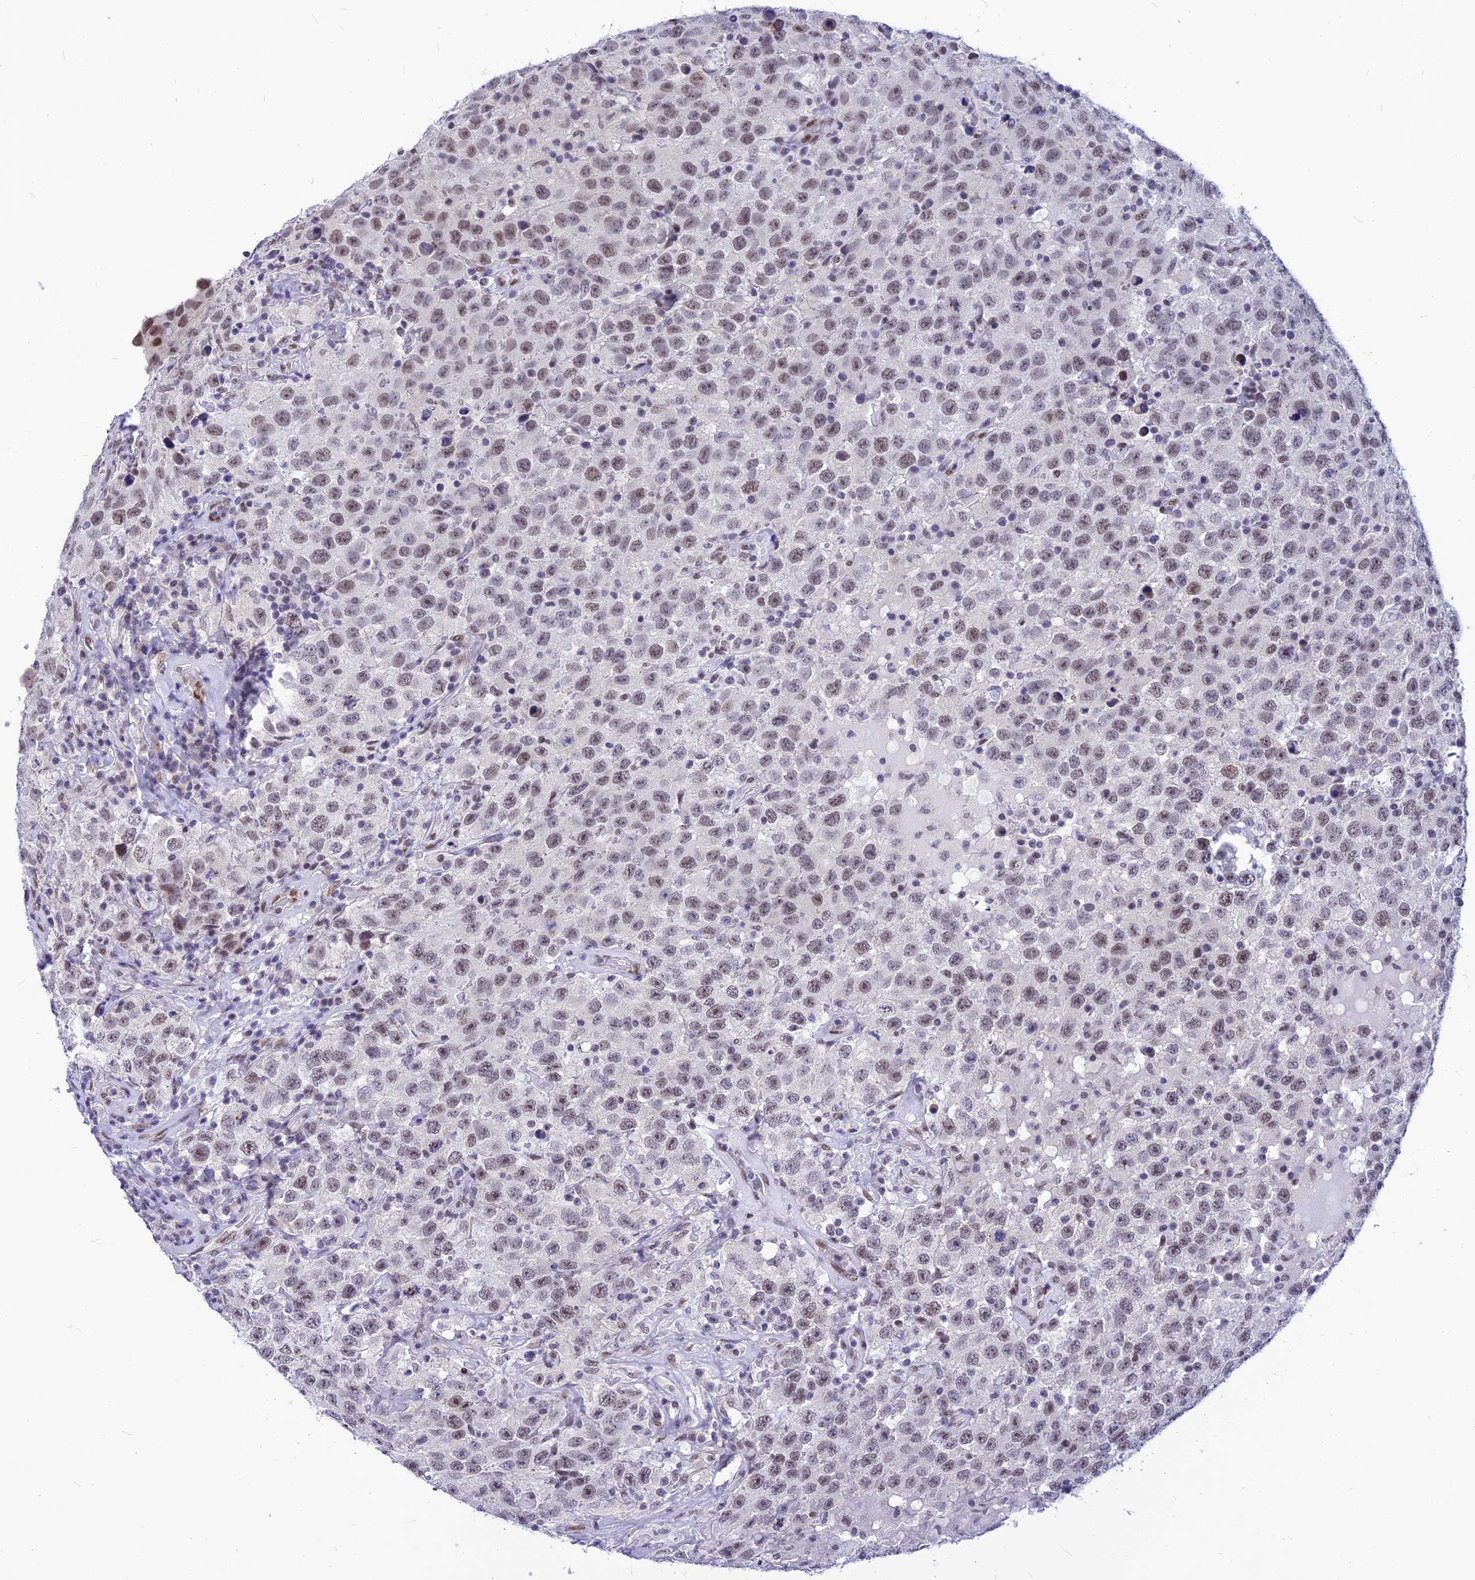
{"staining": {"intensity": "weak", "quantity": ">75%", "location": "nuclear"}, "tissue": "testis cancer", "cell_type": "Tumor cells", "image_type": "cancer", "snomed": [{"axis": "morphology", "description": "Seminoma, NOS"}, {"axis": "topography", "description": "Testis"}], "caption": "Protein staining shows weak nuclear positivity in about >75% of tumor cells in seminoma (testis).", "gene": "KCTD13", "patient": {"sex": "male", "age": 41}}